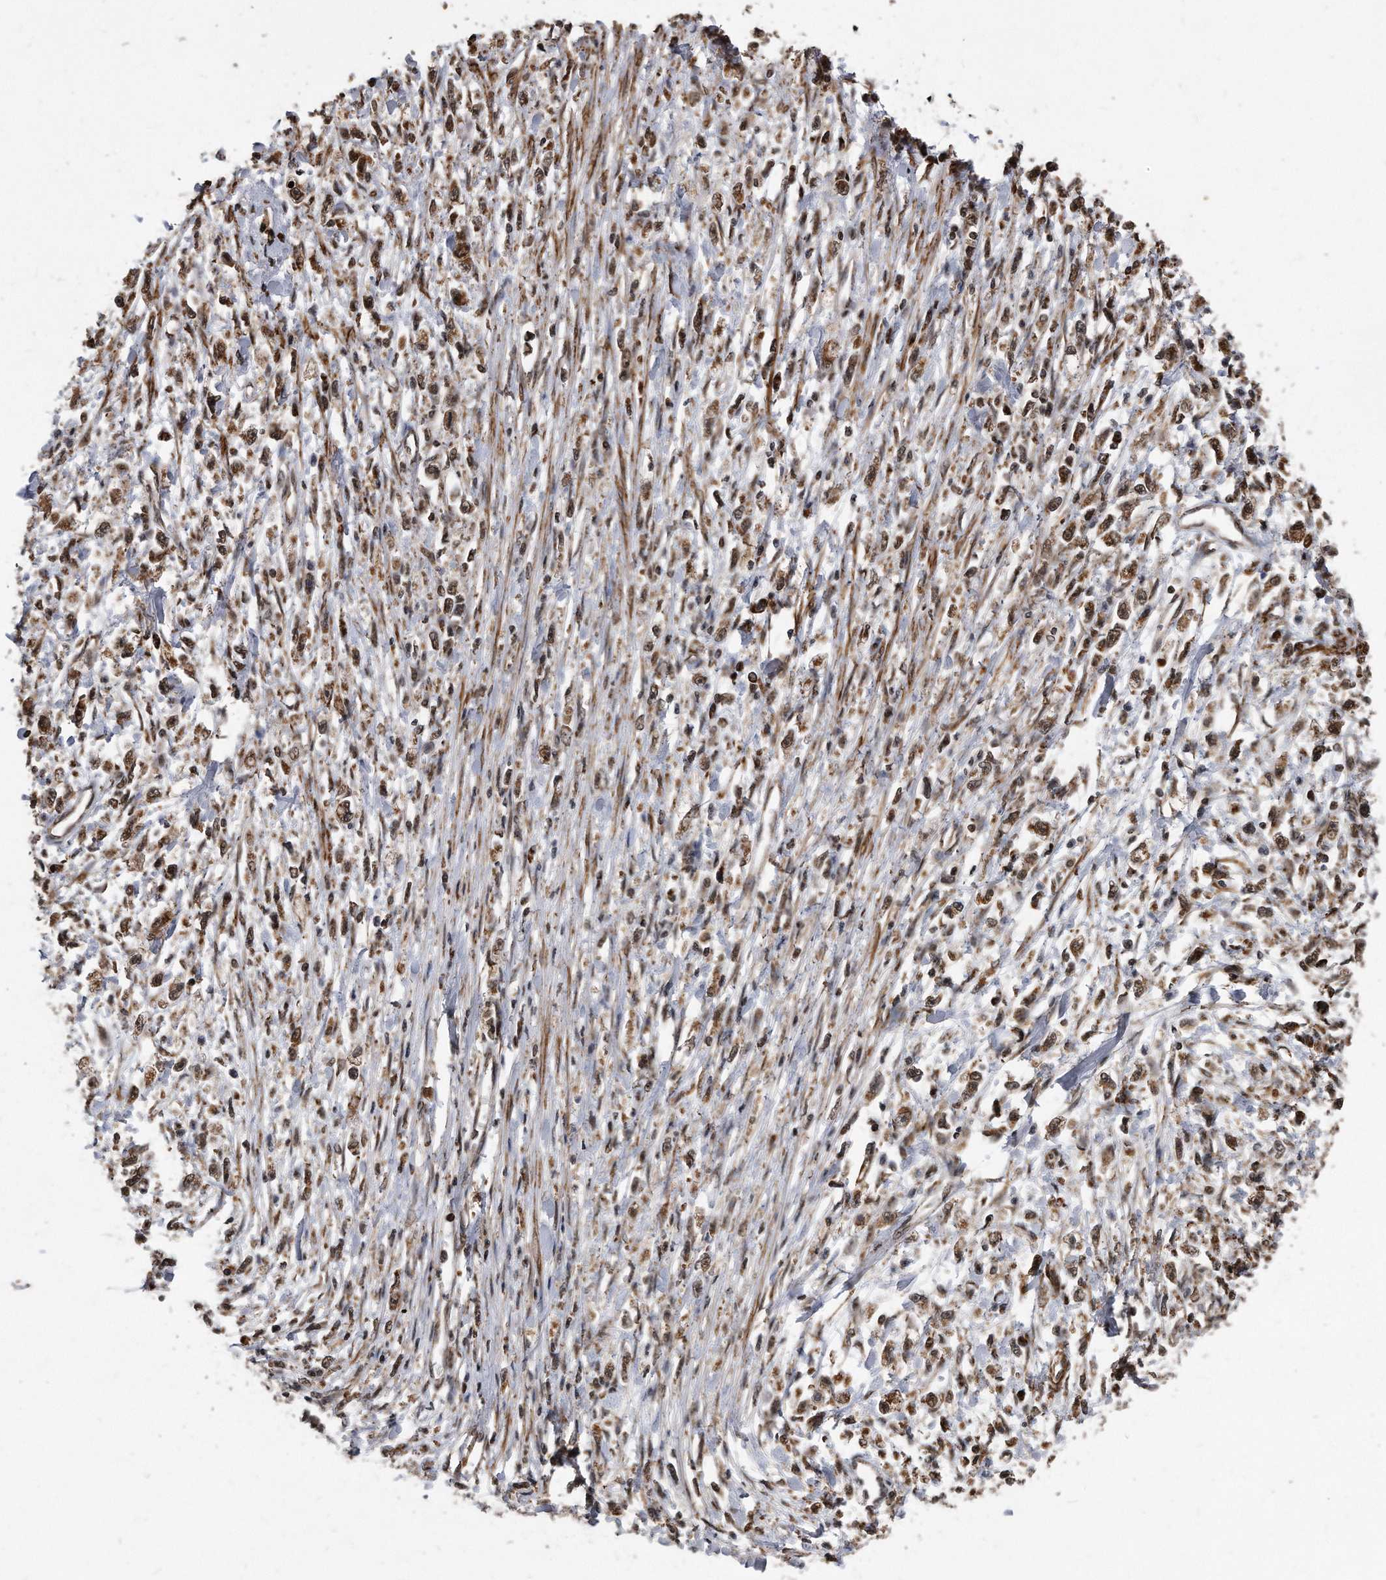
{"staining": {"intensity": "moderate", "quantity": ">75%", "location": "cytoplasmic/membranous,nuclear"}, "tissue": "stomach cancer", "cell_type": "Tumor cells", "image_type": "cancer", "snomed": [{"axis": "morphology", "description": "Adenocarcinoma, NOS"}, {"axis": "topography", "description": "Stomach"}], "caption": "Stomach adenocarcinoma stained with DAB IHC exhibits medium levels of moderate cytoplasmic/membranous and nuclear expression in approximately >75% of tumor cells. The staining was performed using DAB (3,3'-diaminobenzidine) to visualize the protein expression in brown, while the nuclei were stained in blue with hematoxylin (Magnification: 20x).", "gene": "DUSP22", "patient": {"sex": "female", "age": 59}}